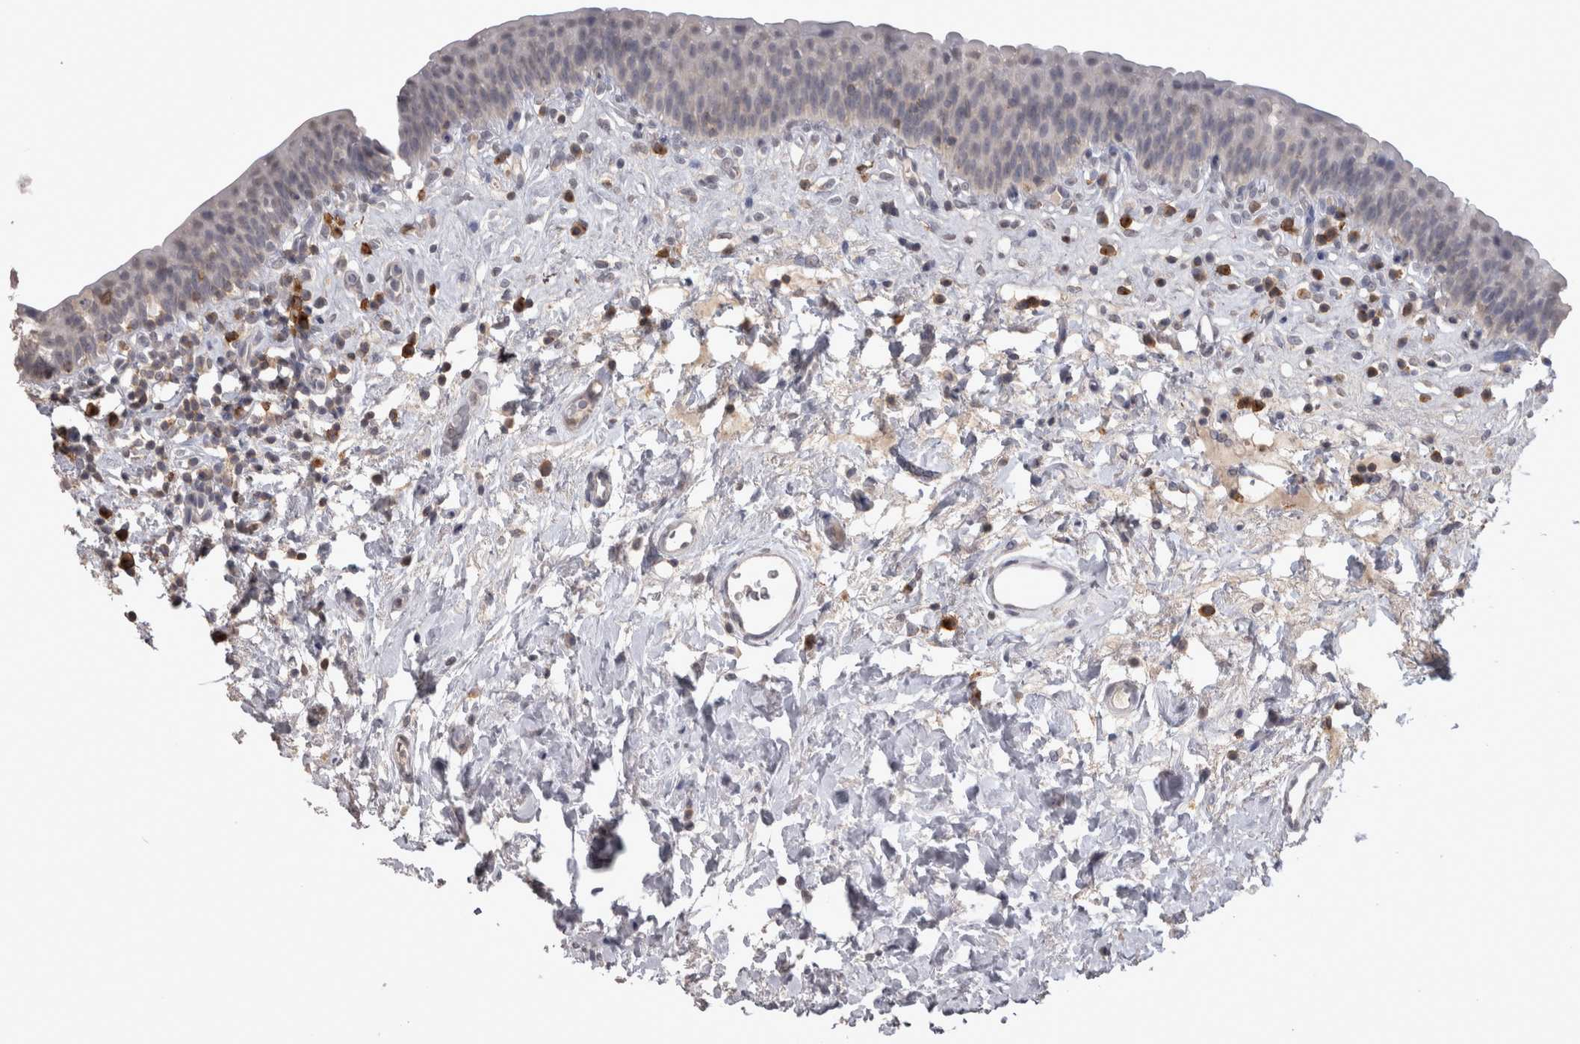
{"staining": {"intensity": "weak", "quantity": "<25%", "location": "cytoplasmic/membranous,nuclear"}, "tissue": "urinary bladder", "cell_type": "Urothelial cells", "image_type": "normal", "snomed": [{"axis": "morphology", "description": "Normal tissue, NOS"}, {"axis": "topography", "description": "Urinary bladder"}], "caption": "Benign urinary bladder was stained to show a protein in brown. There is no significant staining in urothelial cells.", "gene": "LAX1", "patient": {"sex": "male", "age": 83}}